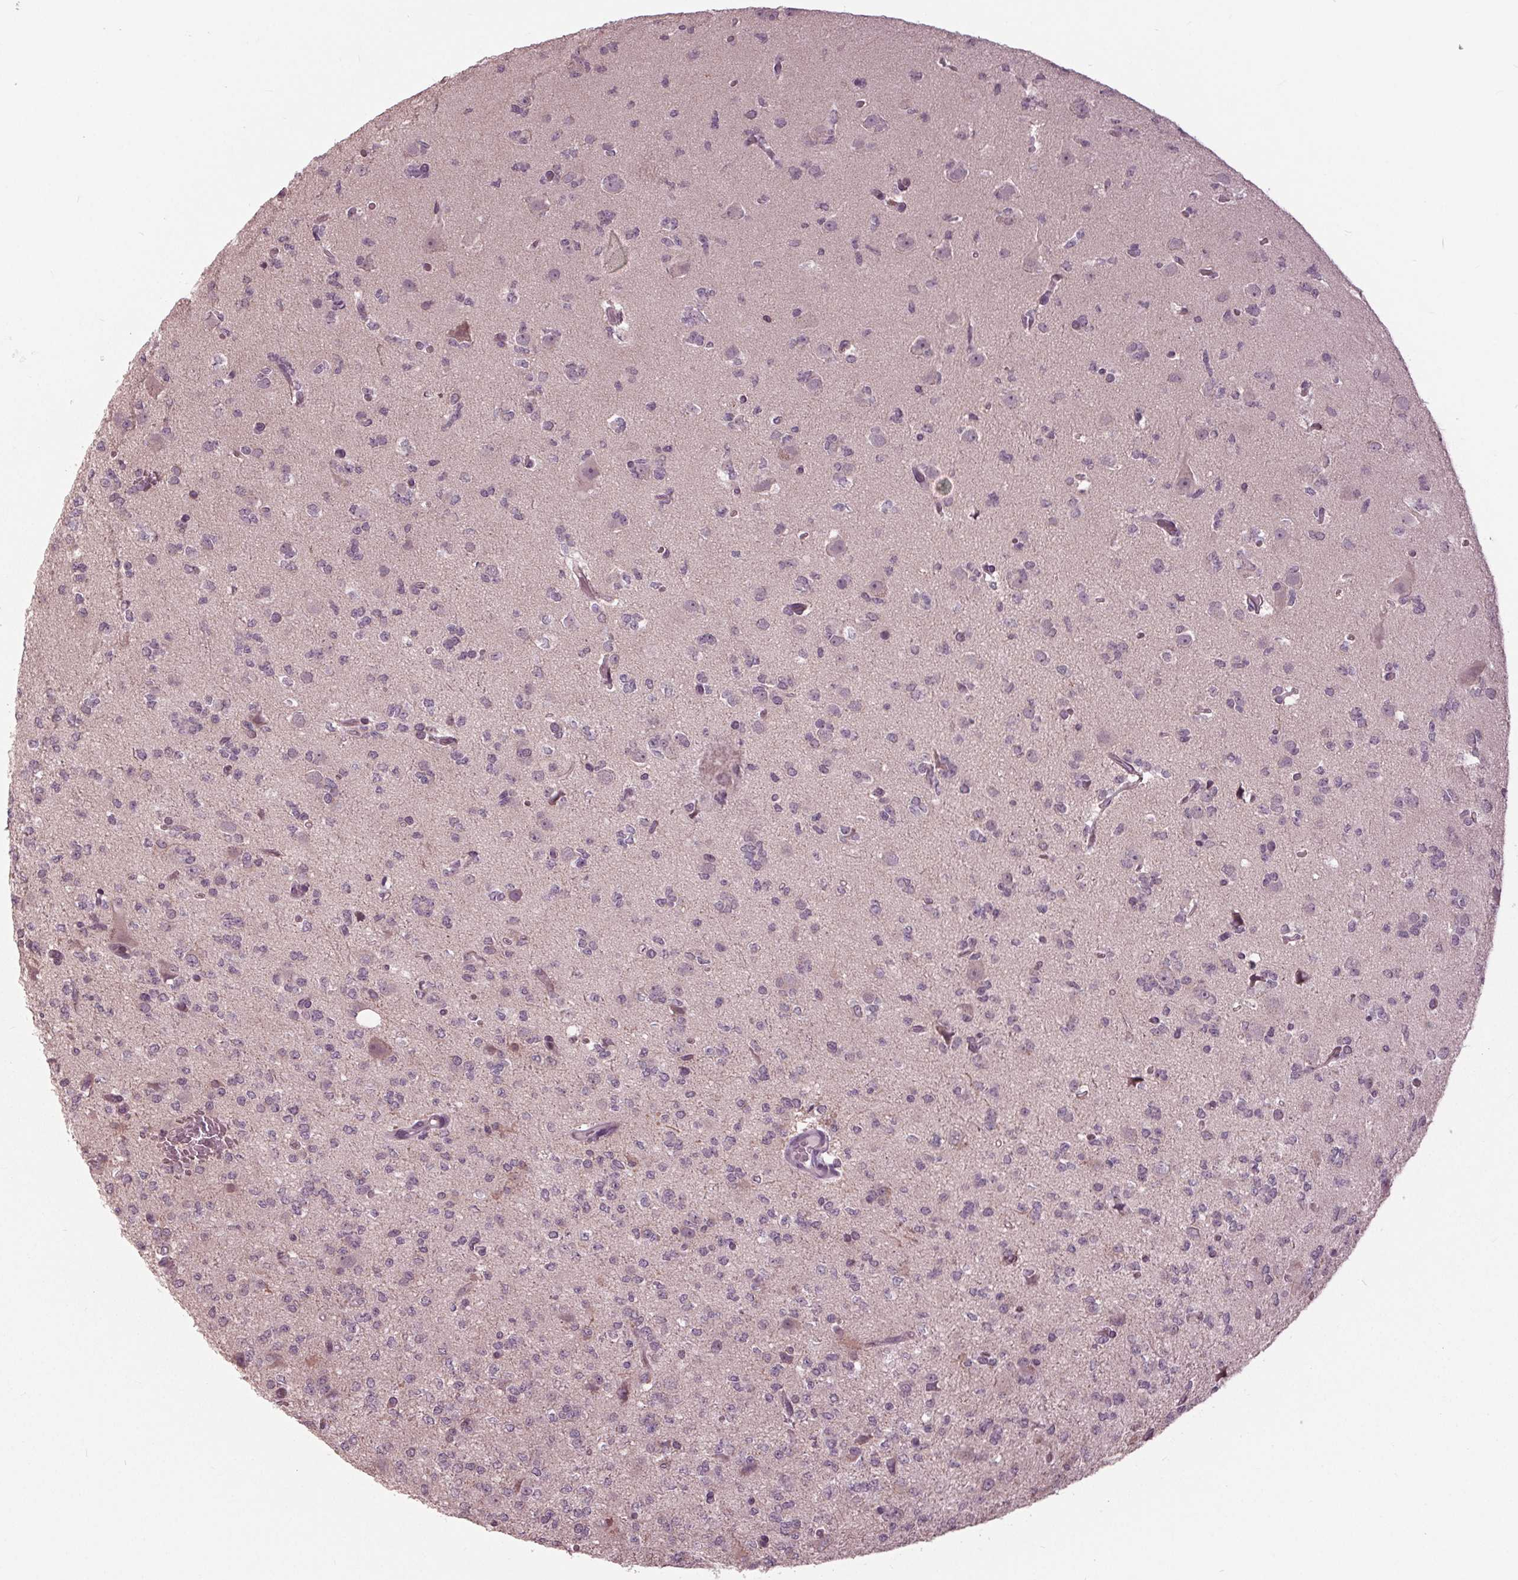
{"staining": {"intensity": "negative", "quantity": "none", "location": "none"}, "tissue": "glioma", "cell_type": "Tumor cells", "image_type": "cancer", "snomed": [{"axis": "morphology", "description": "Glioma, malignant, Low grade"}, {"axis": "topography", "description": "Brain"}], "caption": "The immunohistochemistry micrograph has no significant expression in tumor cells of malignant glioma (low-grade) tissue.", "gene": "SIGLEC6", "patient": {"sex": "male", "age": 27}}